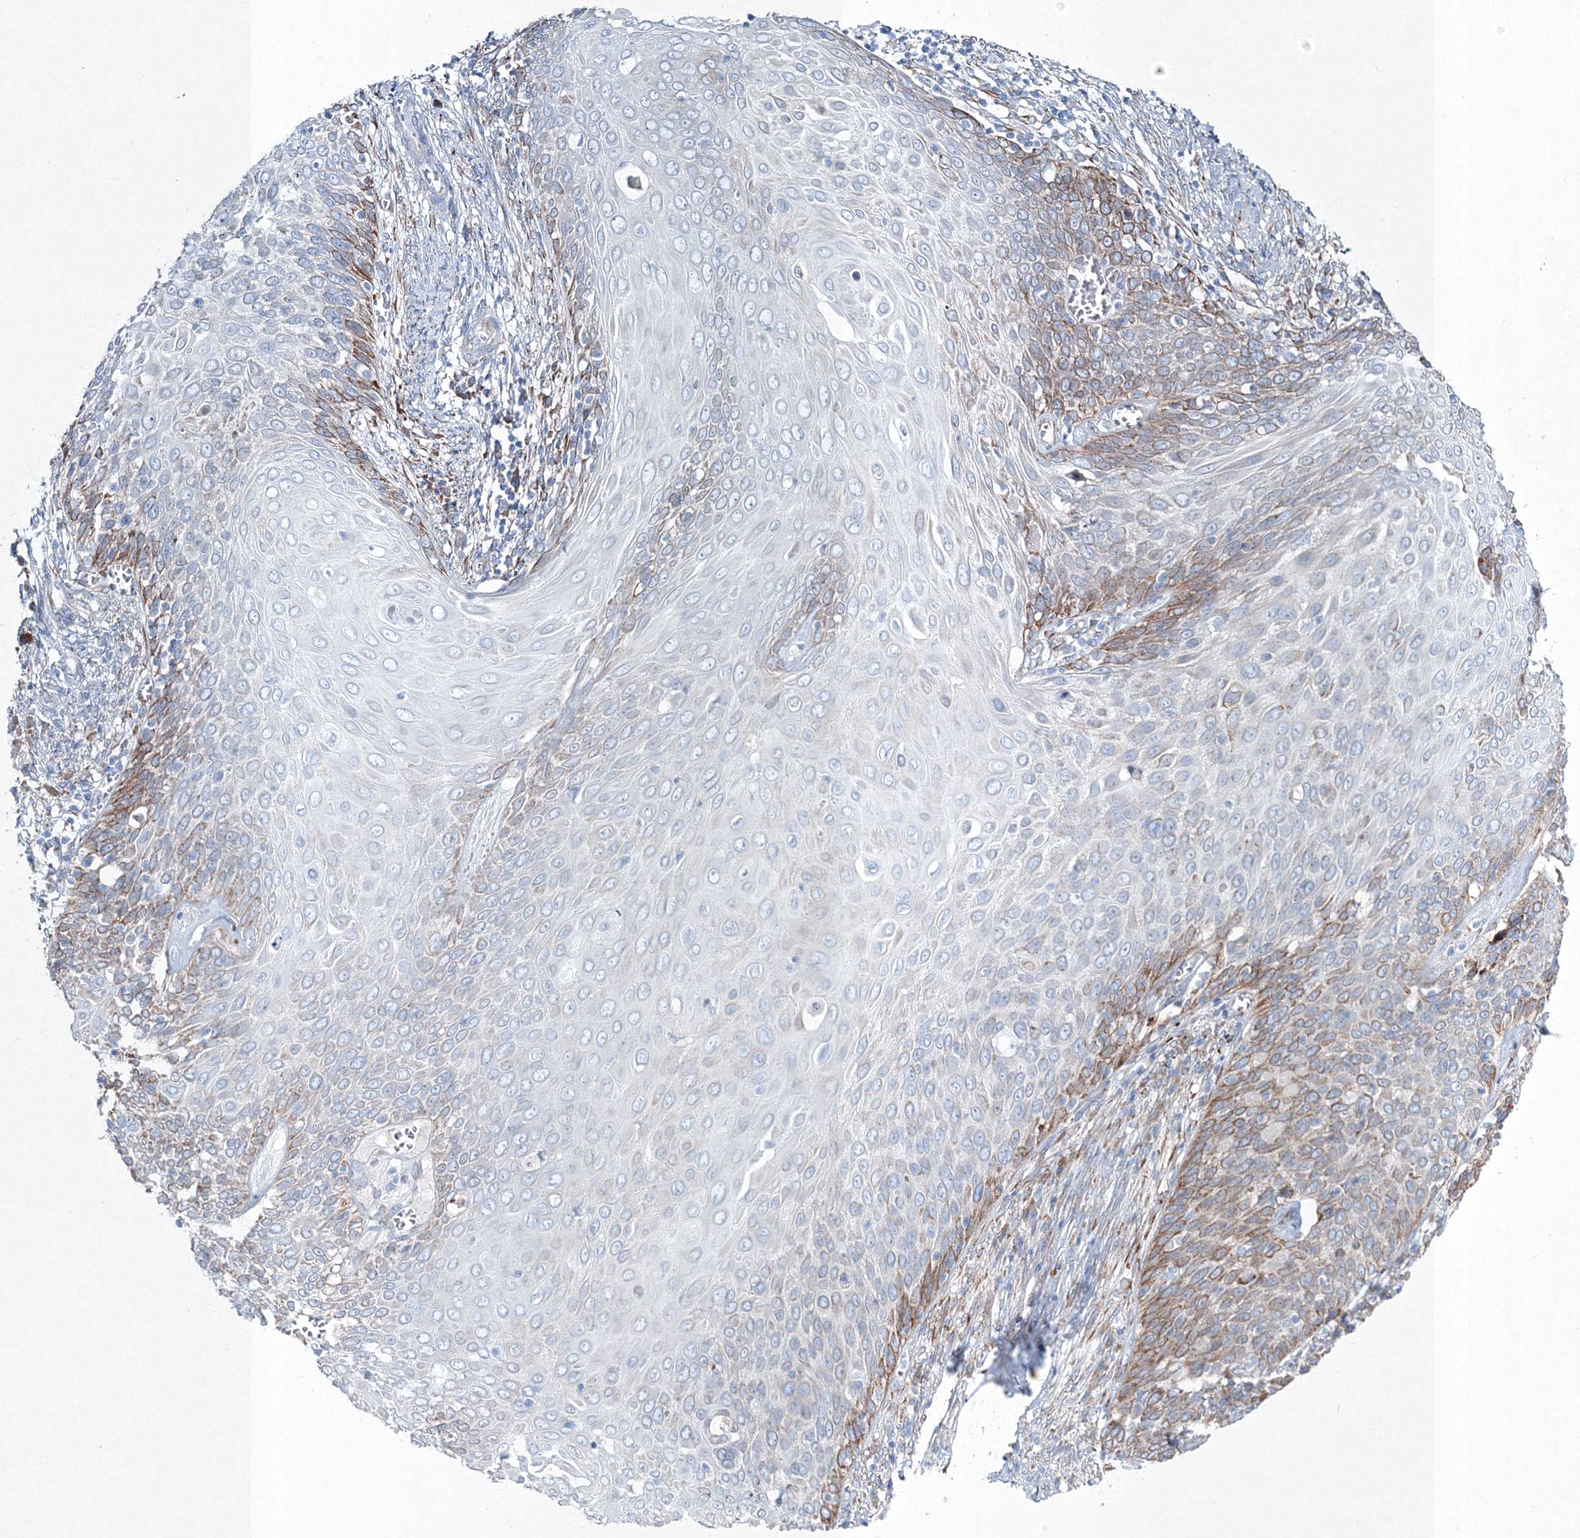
{"staining": {"intensity": "moderate", "quantity": "<25%", "location": "cytoplasmic/membranous"}, "tissue": "cervical cancer", "cell_type": "Tumor cells", "image_type": "cancer", "snomed": [{"axis": "morphology", "description": "Squamous cell carcinoma, NOS"}, {"axis": "topography", "description": "Cervix"}], "caption": "DAB (3,3'-diaminobenzidine) immunohistochemical staining of human cervical cancer (squamous cell carcinoma) reveals moderate cytoplasmic/membranous protein expression in approximately <25% of tumor cells.", "gene": "RCN1", "patient": {"sex": "female", "age": 39}}